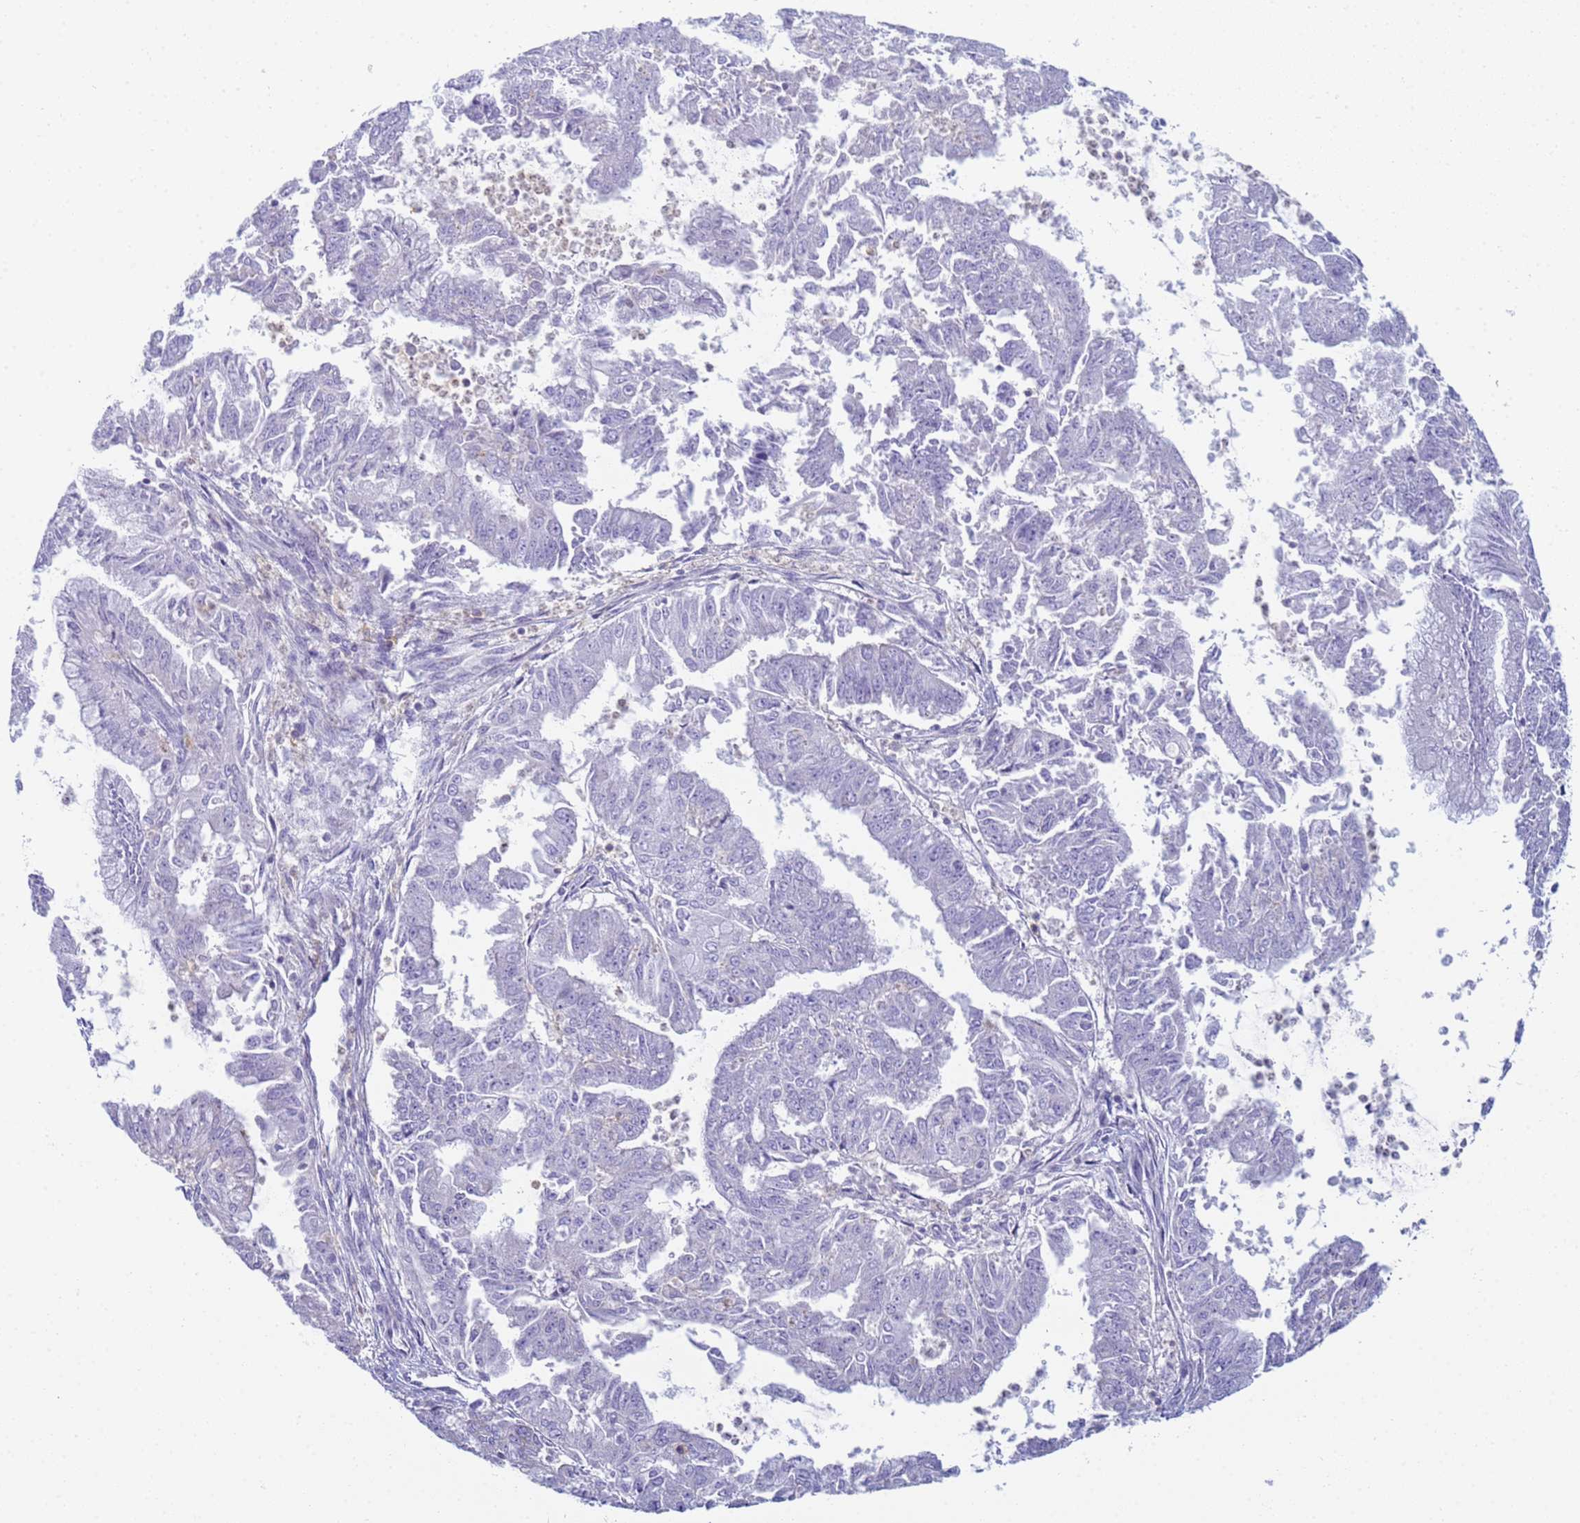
{"staining": {"intensity": "negative", "quantity": "none", "location": "none"}, "tissue": "endometrial cancer", "cell_type": "Tumor cells", "image_type": "cancer", "snomed": [{"axis": "morphology", "description": "Adenocarcinoma, NOS"}, {"axis": "topography", "description": "Endometrium"}], "caption": "A histopathology image of endometrial cancer stained for a protein reveals no brown staining in tumor cells.", "gene": "CR1", "patient": {"sex": "female", "age": 73}}